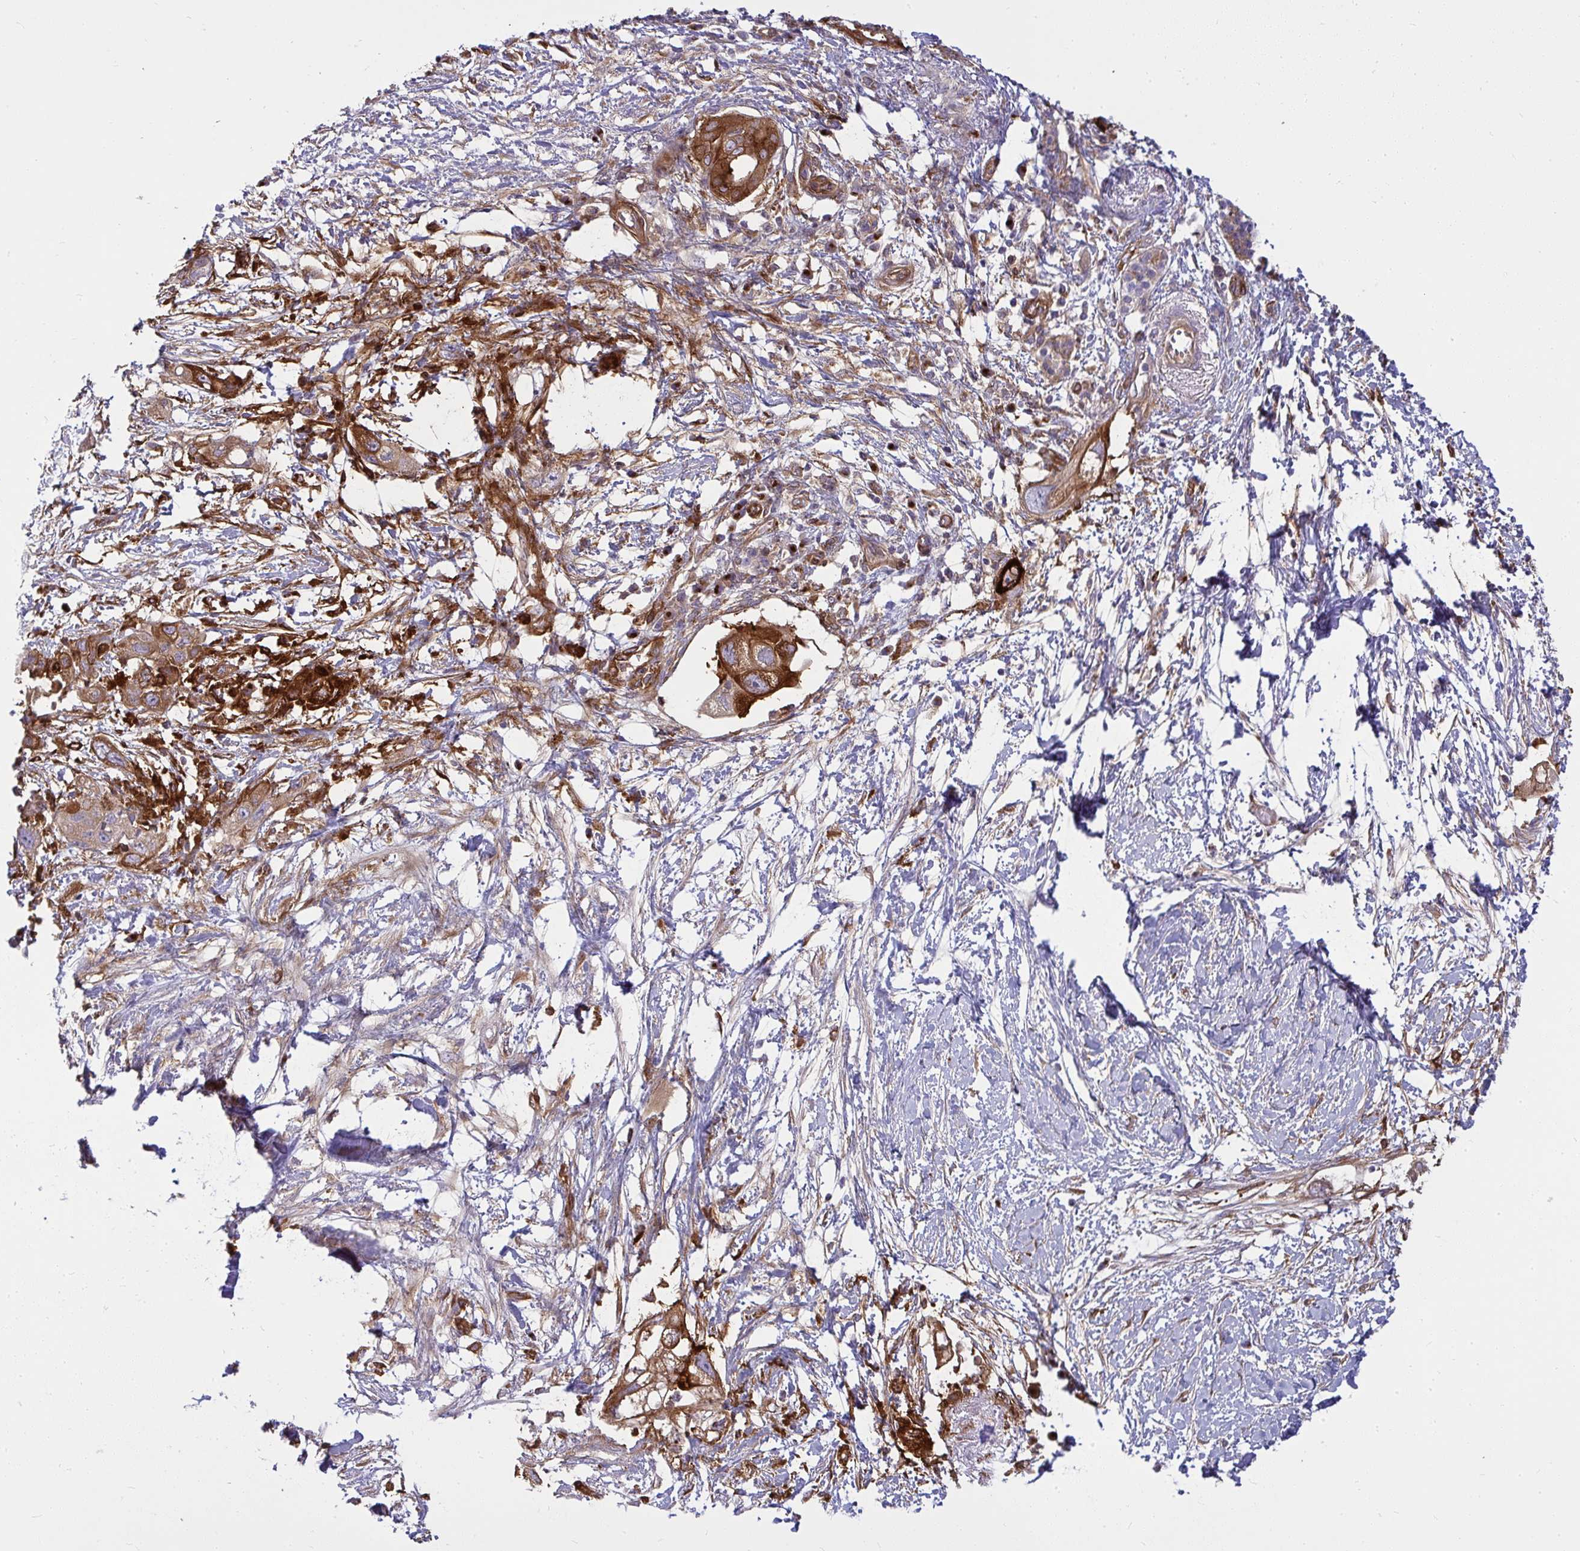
{"staining": {"intensity": "strong", "quantity": "25%-75%", "location": "cytoplasmic/membranous"}, "tissue": "pancreatic cancer", "cell_type": "Tumor cells", "image_type": "cancer", "snomed": [{"axis": "morphology", "description": "Adenocarcinoma, NOS"}, {"axis": "topography", "description": "Pancreas"}], "caption": "The immunohistochemical stain labels strong cytoplasmic/membranous positivity in tumor cells of pancreatic cancer tissue.", "gene": "IFIT3", "patient": {"sex": "female", "age": 72}}